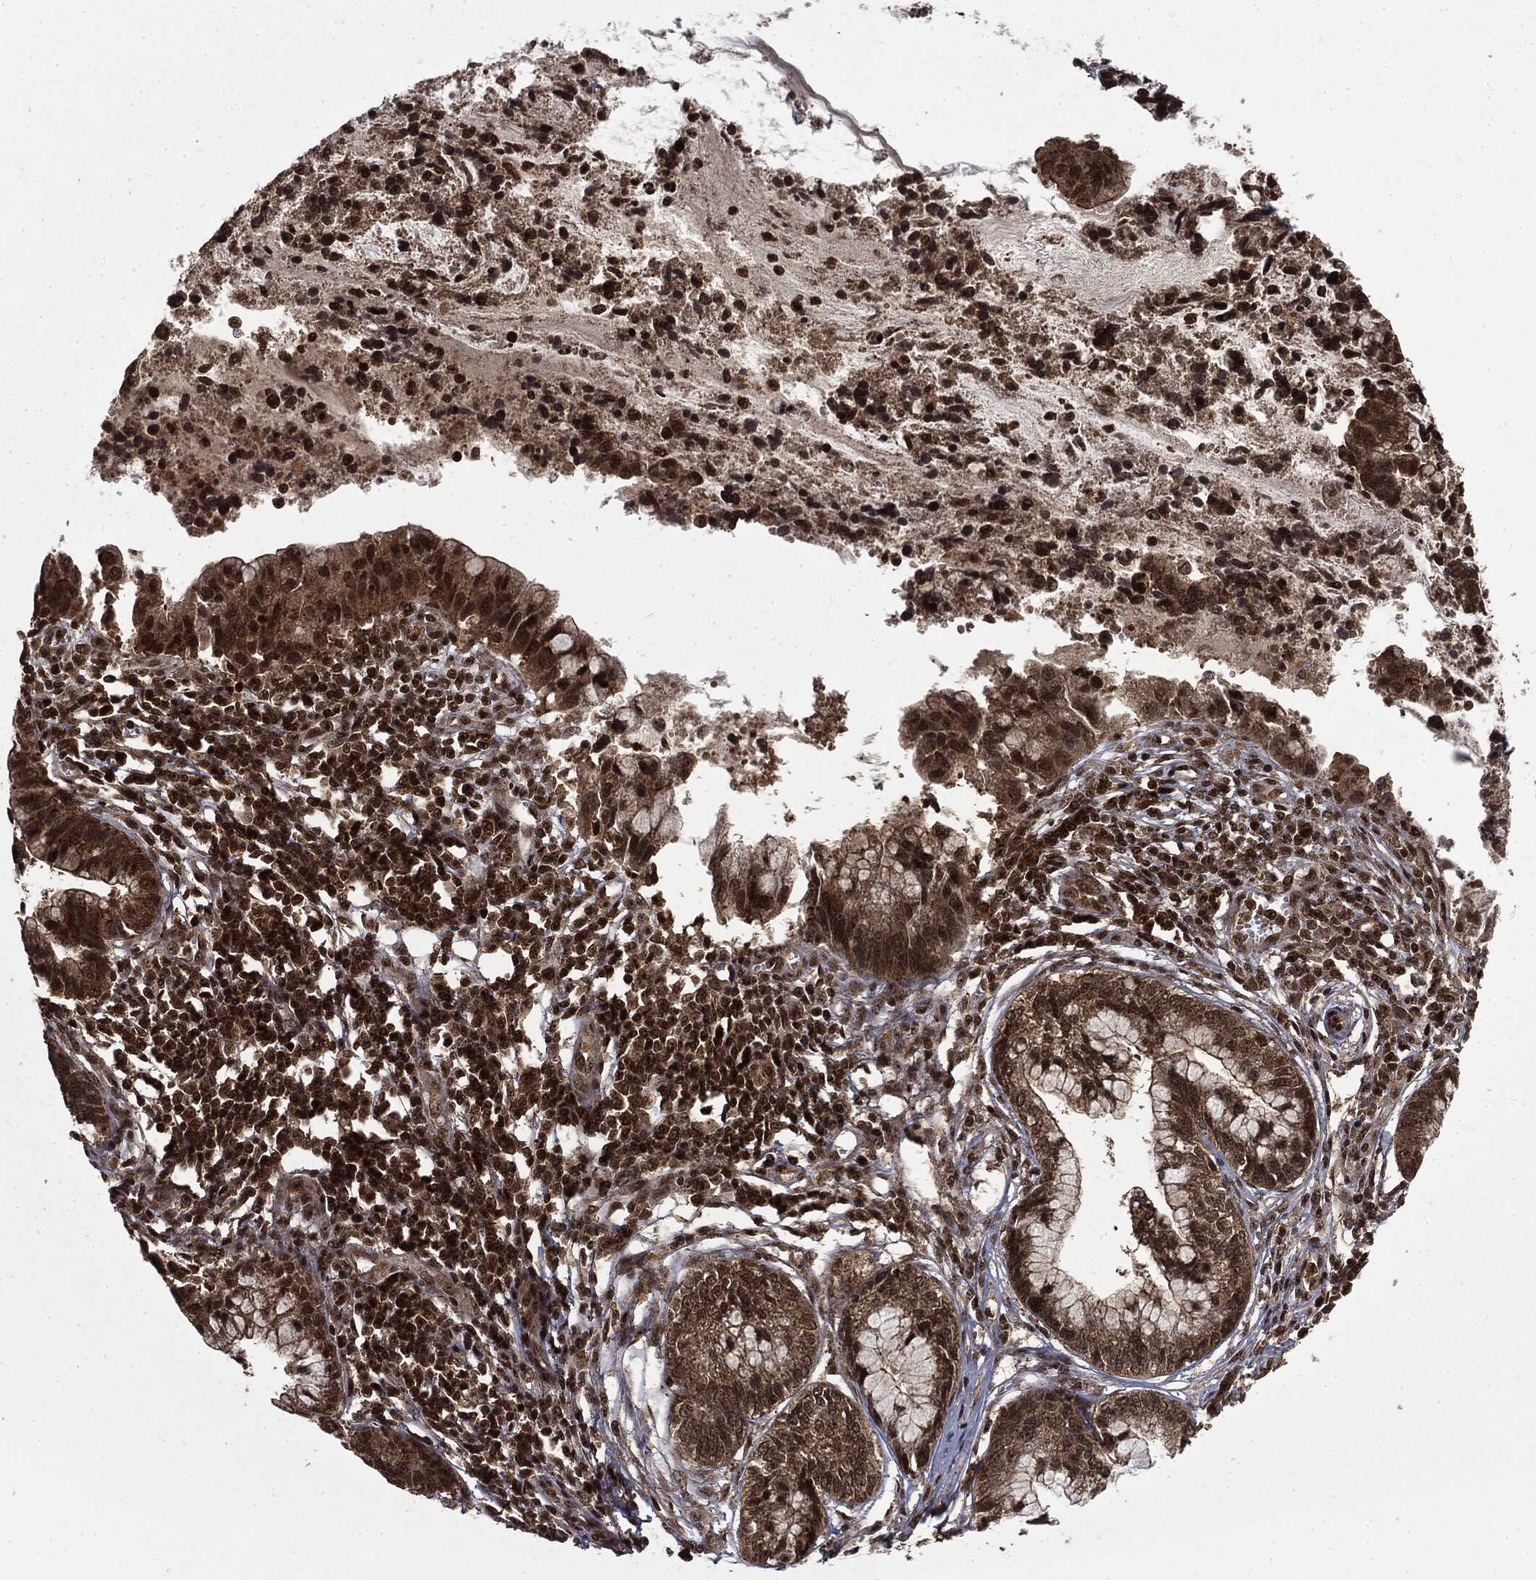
{"staining": {"intensity": "strong", "quantity": ">75%", "location": "cytoplasmic/membranous,nuclear"}, "tissue": "cervical cancer", "cell_type": "Tumor cells", "image_type": "cancer", "snomed": [{"axis": "morphology", "description": "Adenocarcinoma, NOS"}, {"axis": "topography", "description": "Cervix"}], "caption": "This is an image of IHC staining of adenocarcinoma (cervical), which shows strong expression in the cytoplasmic/membranous and nuclear of tumor cells.", "gene": "CTDP1", "patient": {"sex": "female", "age": 44}}